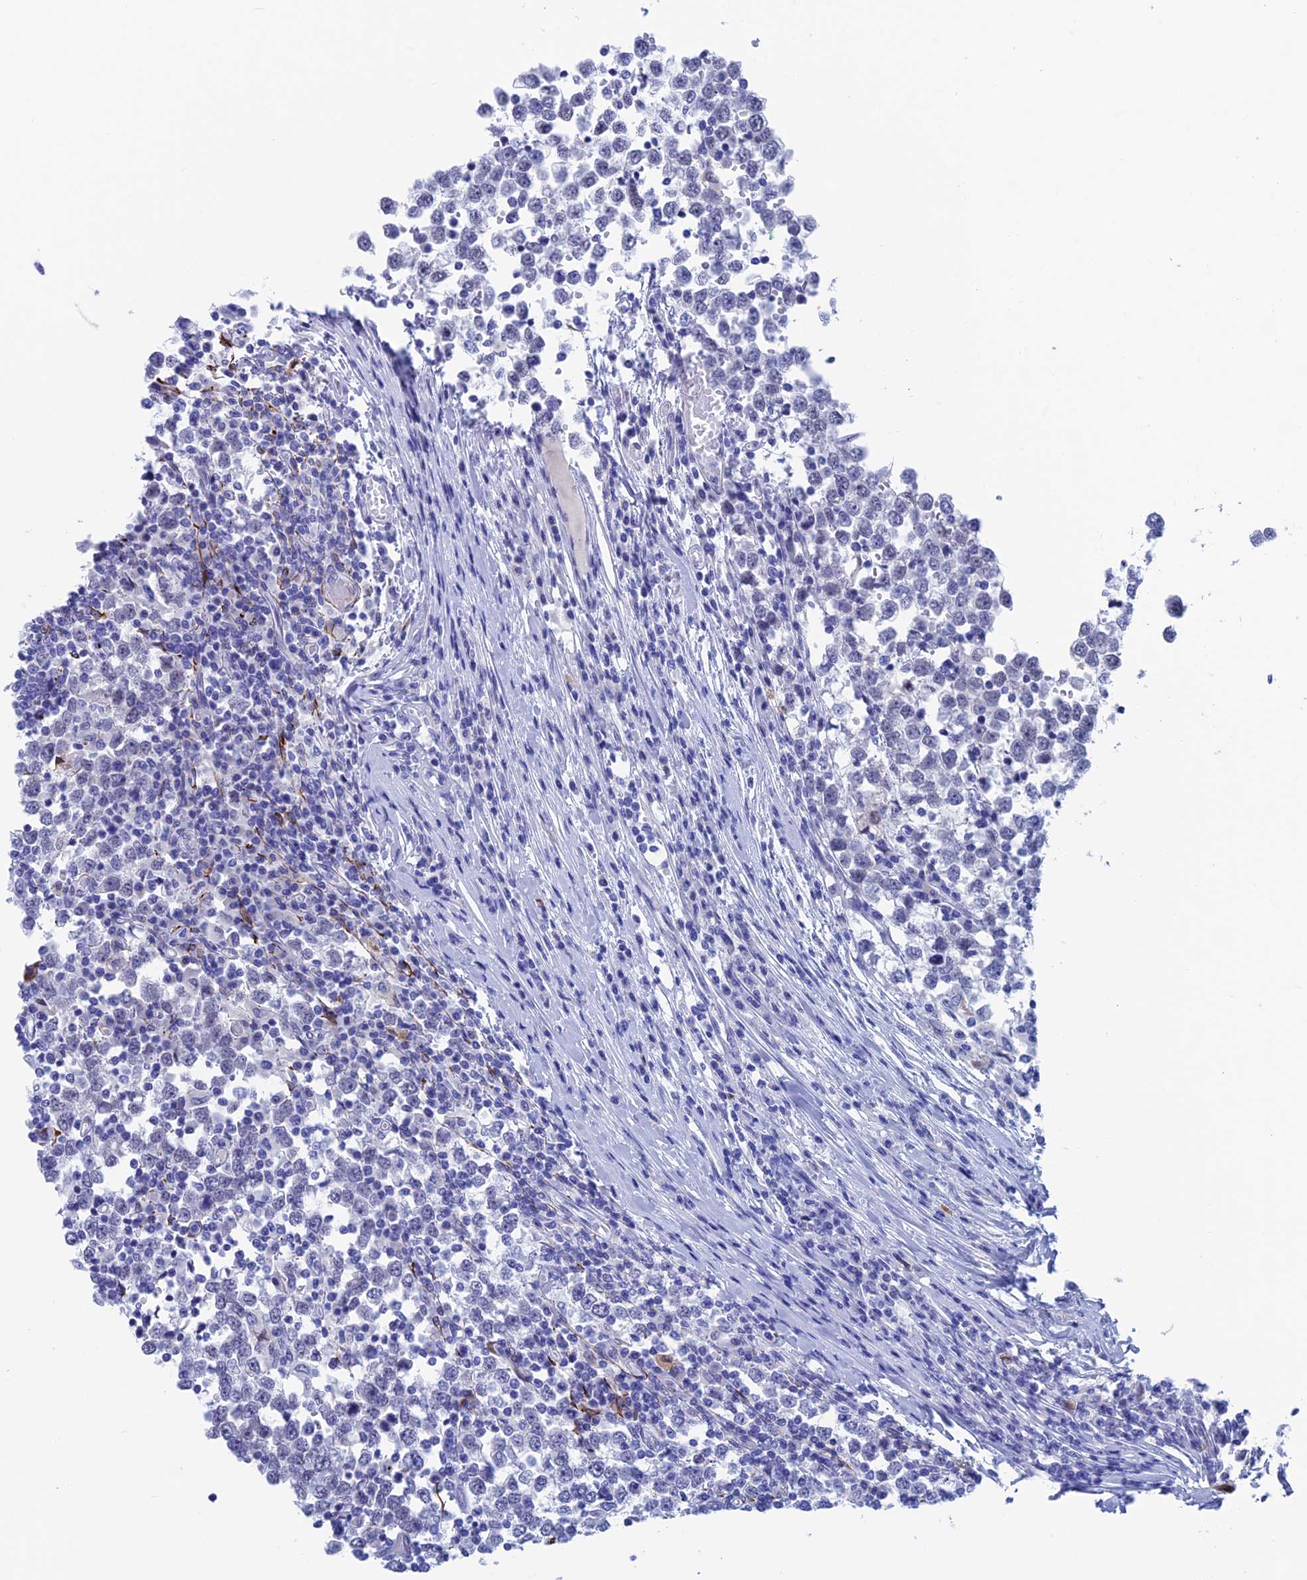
{"staining": {"intensity": "negative", "quantity": "none", "location": "none"}, "tissue": "testis cancer", "cell_type": "Tumor cells", "image_type": "cancer", "snomed": [{"axis": "morphology", "description": "Seminoma, NOS"}, {"axis": "topography", "description": "Testis"}], "caption": "Tumor cells are negative for protein expression in human testis seminoma.", "gene": "WDR83", "patient": {"sex": "male", "age": 65}}